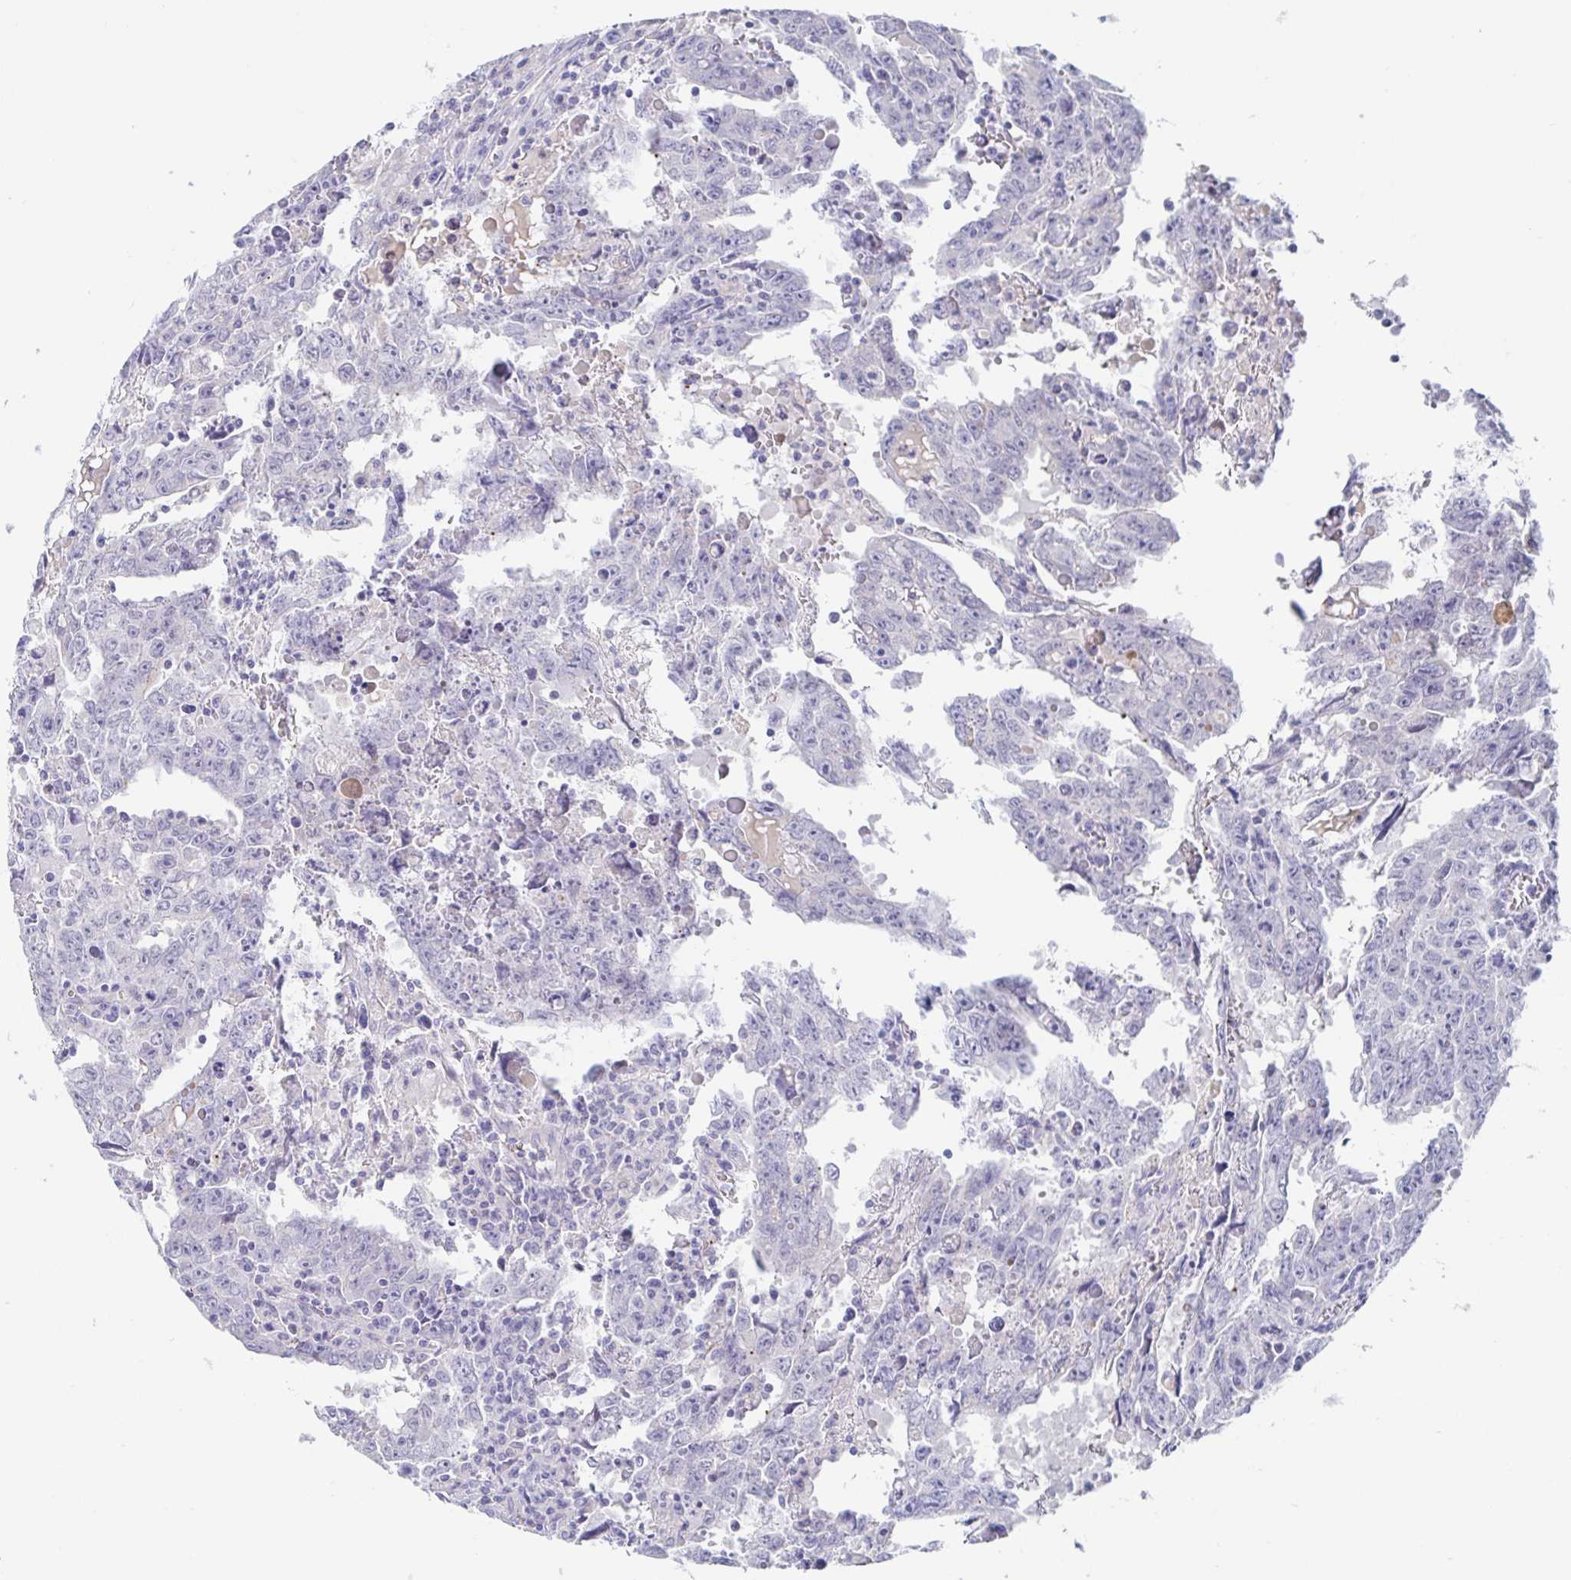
{"staining": {"intensity": "negative", "quantity": "none", "location": "none"}, "tissue": "testis cancer", "cell_type": "Tumor cells", "image_type": "cancer", "snomed": [{"axis": "morphology", "description": "Carcinoma, Embryonal, NOS"}, {"axis": "topography", "description": "Testis"}], "caption": "The micrograph demonstrates no staining of tumor cells in testis embryonal carcinoma.", "gene": "SIAH3", "patient": {"sex": "male", "age": 22}}